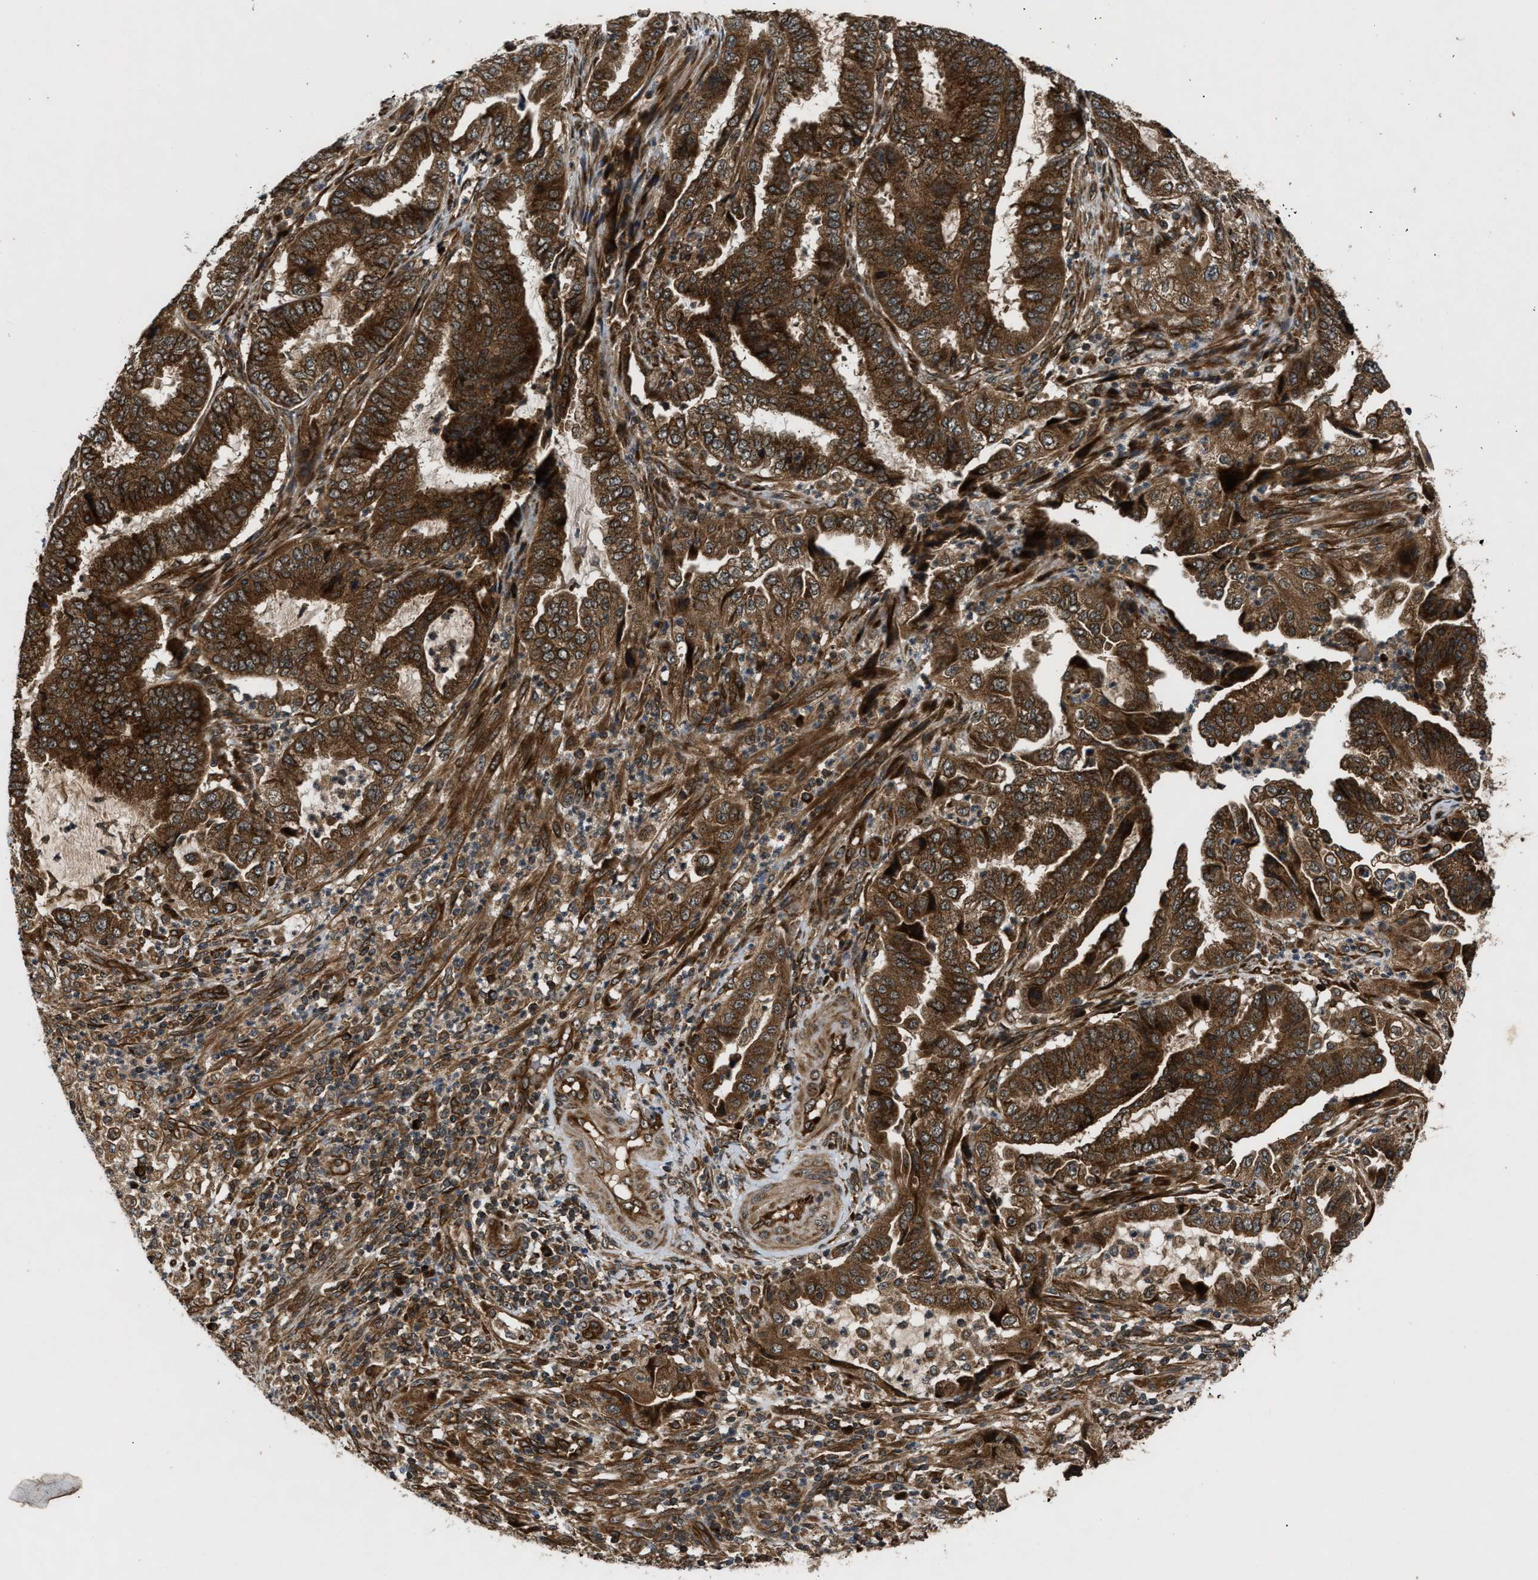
{"staining": {"intensity": "strong", "quantity": ">75%", "location": "cytoplasmic/membranous"}, "tissue": "endometrial cancer", "cell_type": "Tumor cells", "image_type": "cancer", "snomed": [{"axis": "morphology", "description": "Adenocarcinoma, NOS"}, {"axis": "topography", "description": "Endometrium"}], "caption": "Endometrial cancer (adenocarcinoma) stained with immunohistochemistry reveals strong cytoplasmic/membranous positivity in about >75% of tumor cells. (brown staining indicates protein expression, while blue staining denotes nuclei).", "gene": "PNPLA8", "patient": {"sex": "female", "age": 51}}